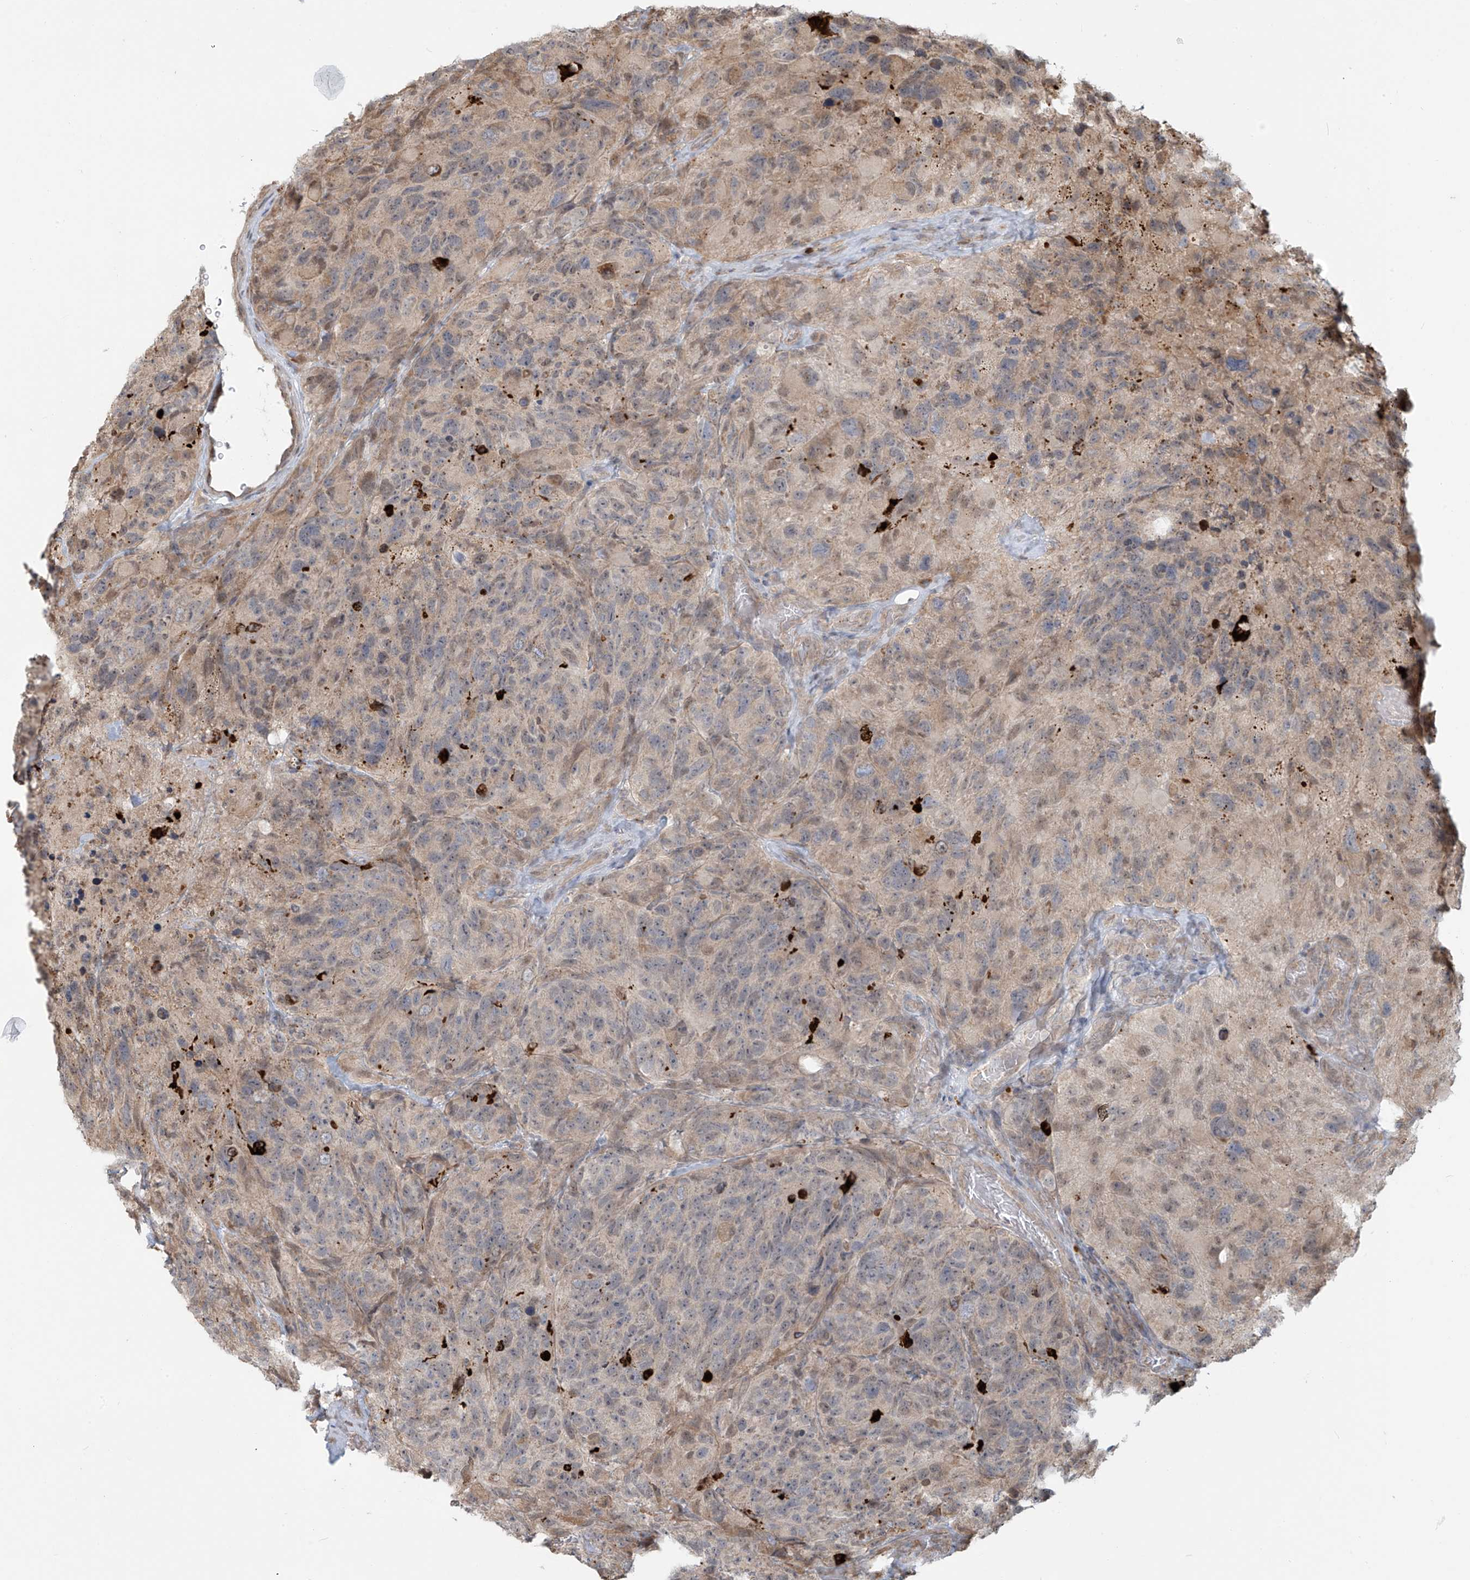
{"staining": {"intensity": "weak", "quantity": "<25%", "location": "cytoplasmic/membranous"}, "tissue": "glioma", "cell_type": "Tumor cells", "image_type": "cancer", "snomed": [{"axis": "morphology", "description": "Glioma, malignant, High grade"}, {"axis": "topography", "description": "Brain"}], "caption": "Immunohistochemistry (IHC) micrograph of human malignant glioma (high-grade) stained for a protein (brown), which demonstrates no expression in tumor cells.", "gene": "PLEKHM3", "patient": {"sex": "male", "age": 69}}